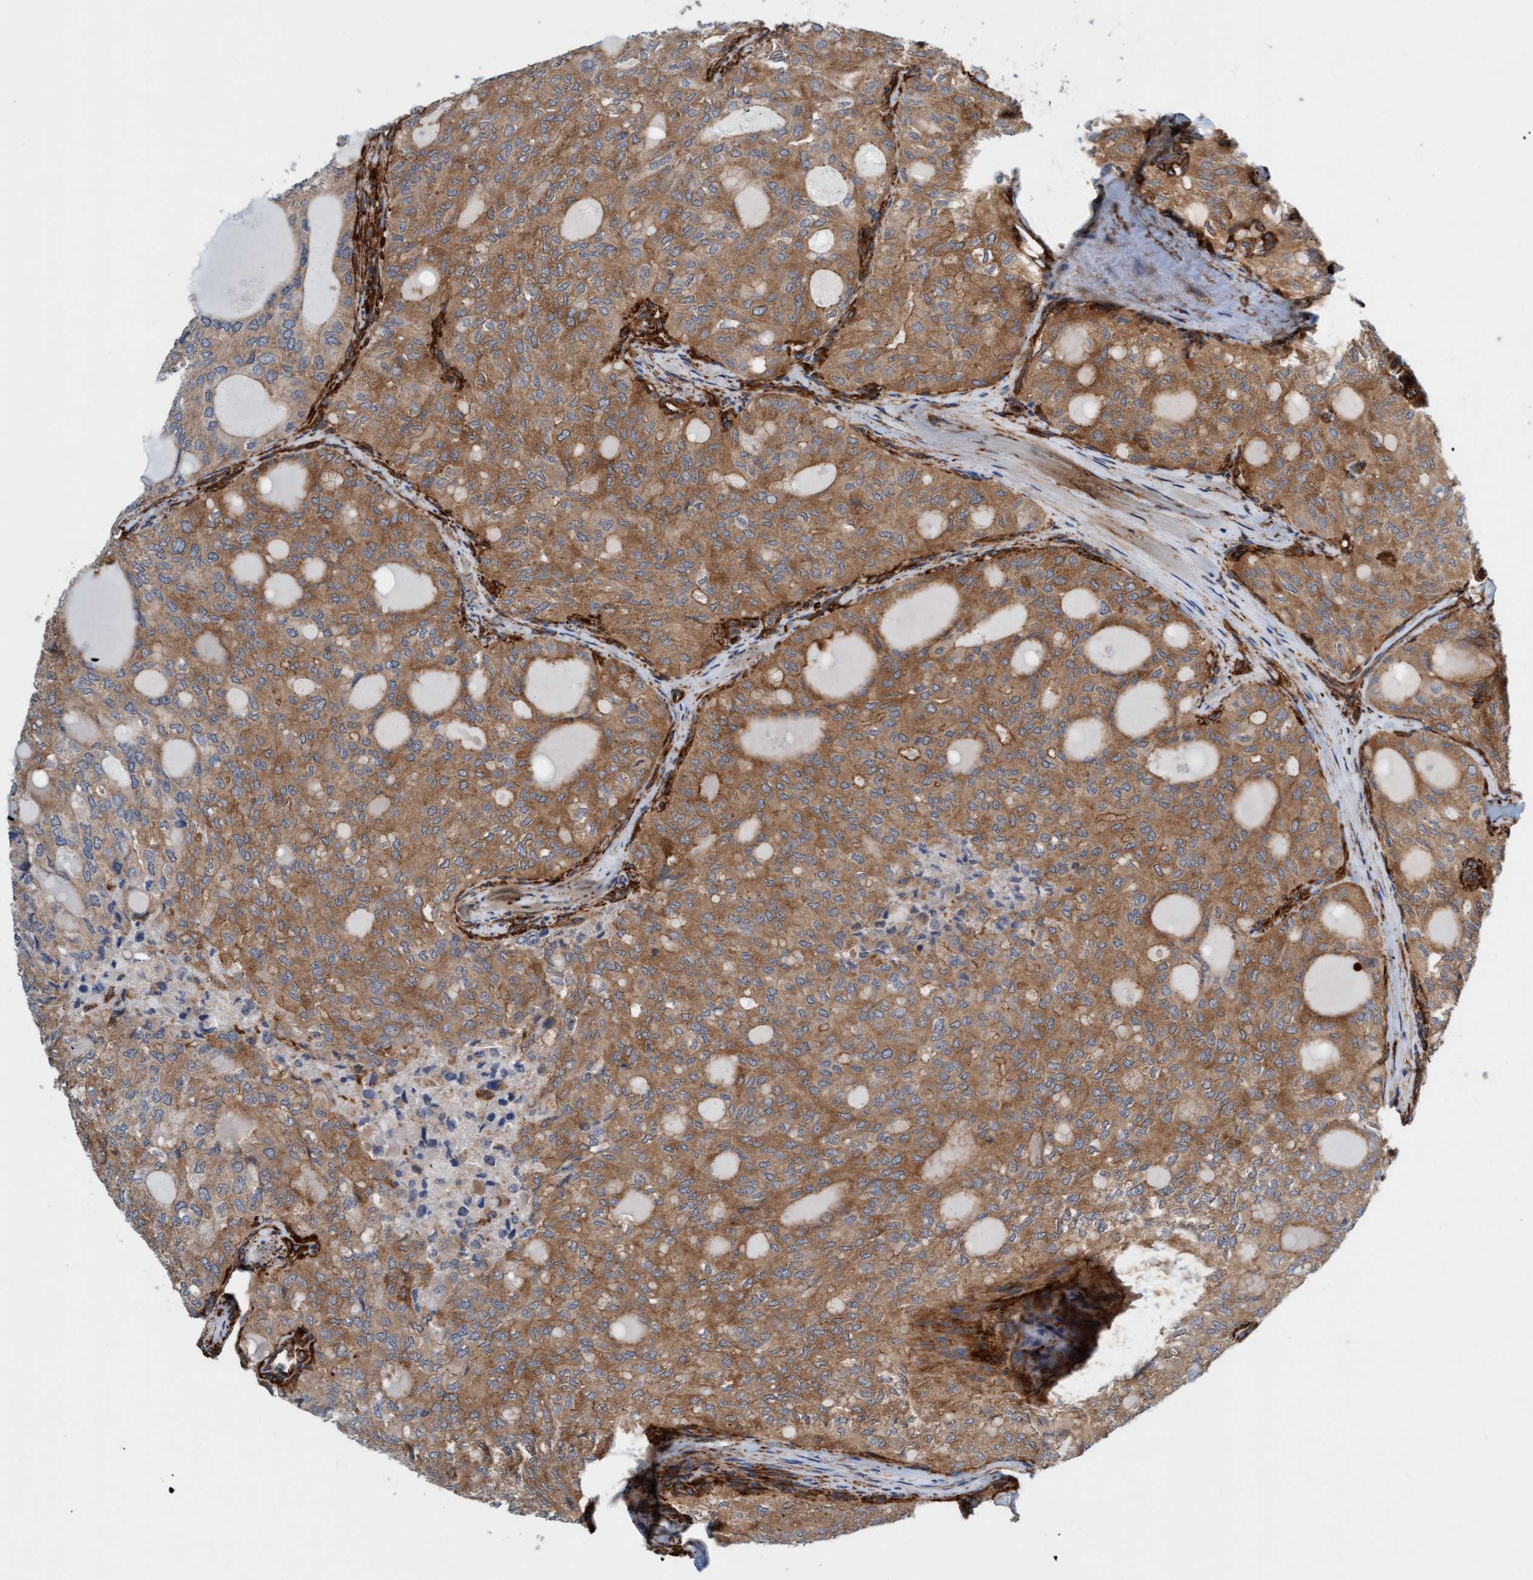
{"staining": {"intensity": "moderate", "quantity": ">75%", "location": "cytoplasmic/membranous"}, "tissue": "thyroid cancer", "cell_type": "Tumor cells", "image_type": "cancer", "snomed": [{"axis": "morphology", "description": "Follicular adenoma carcinoma, NOS"}, {"axis": "topography", "description": "Thyroid gland"}], "caption": "This micrograph exhibits thyroid cancer (follicular adenoma carcinoma) stained with immunohistochemistry (IHC) to label a protein in brown. The cytoplasmic/membranous of tumor cells show moderate positivity for the protein. Nuclei are counter-stained blue.", "gene": "FMNL3", "patient": {"sex": "male", "age": 75}}